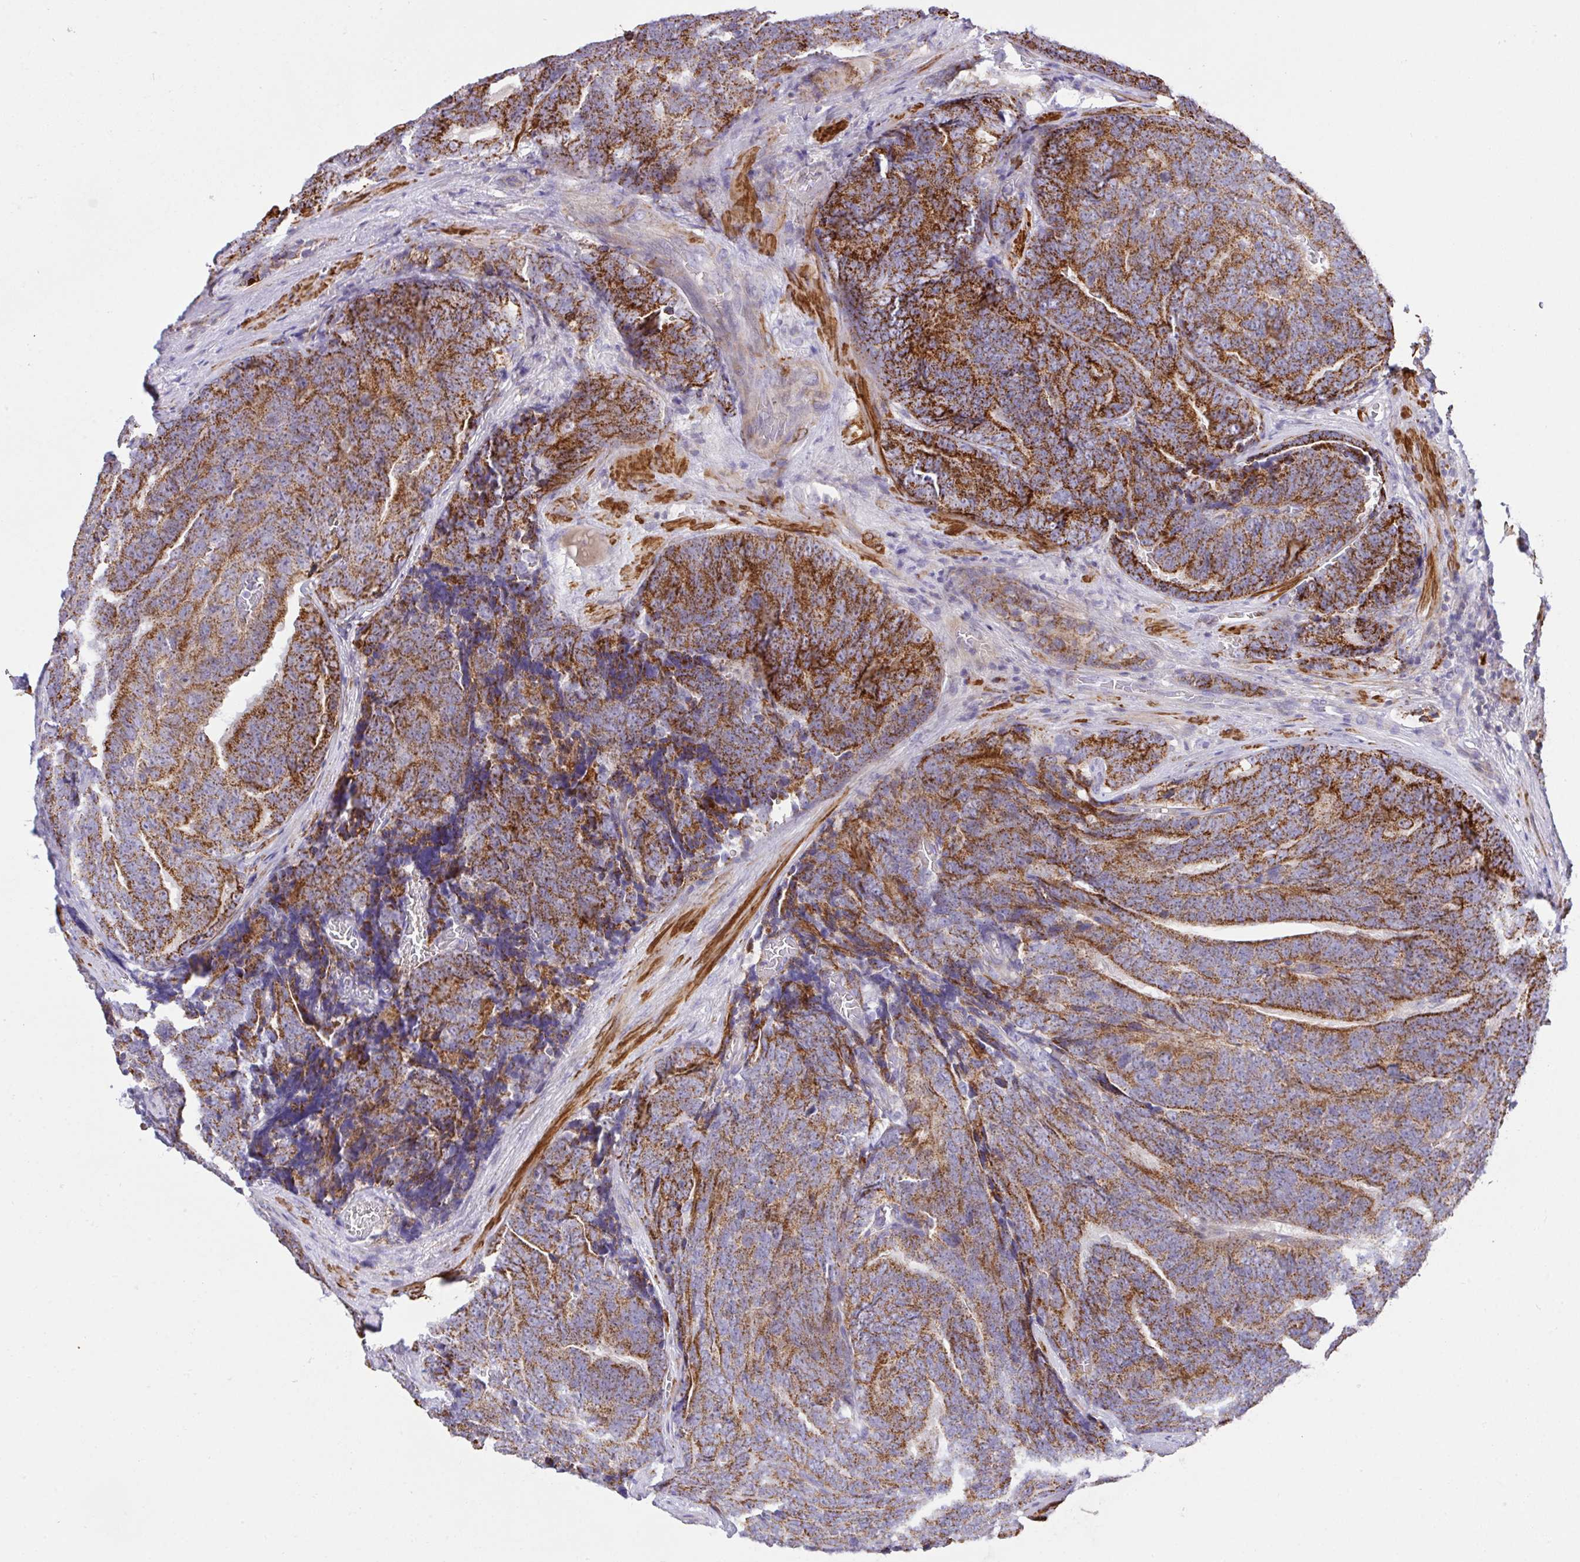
{"staining": {"intensity": "strong", "quantity": ">75%", "location": "cytoplasmic/membranous"}, "tissue": "prostate cancer", "cell_type": "Tumor cells", "image_type": "cancer", "snomed": [{"axis": "morphology", "description": "Adenocarcinoma, Low grade"}, {"axis": "topography", "description": "Prostate"}], "caption": "Protein expression analysis of human prostate low-grade adenocarcinoma reveals strong cytoplasmic/membranous expression in about >75% of tumor cells. The staining was performed using DAB, with brown indicating positive protein expression. Nuclei are stained blue with hematoxylin.", "gene": "CHDH", "patient": {"sex": "male", "age": 62}}